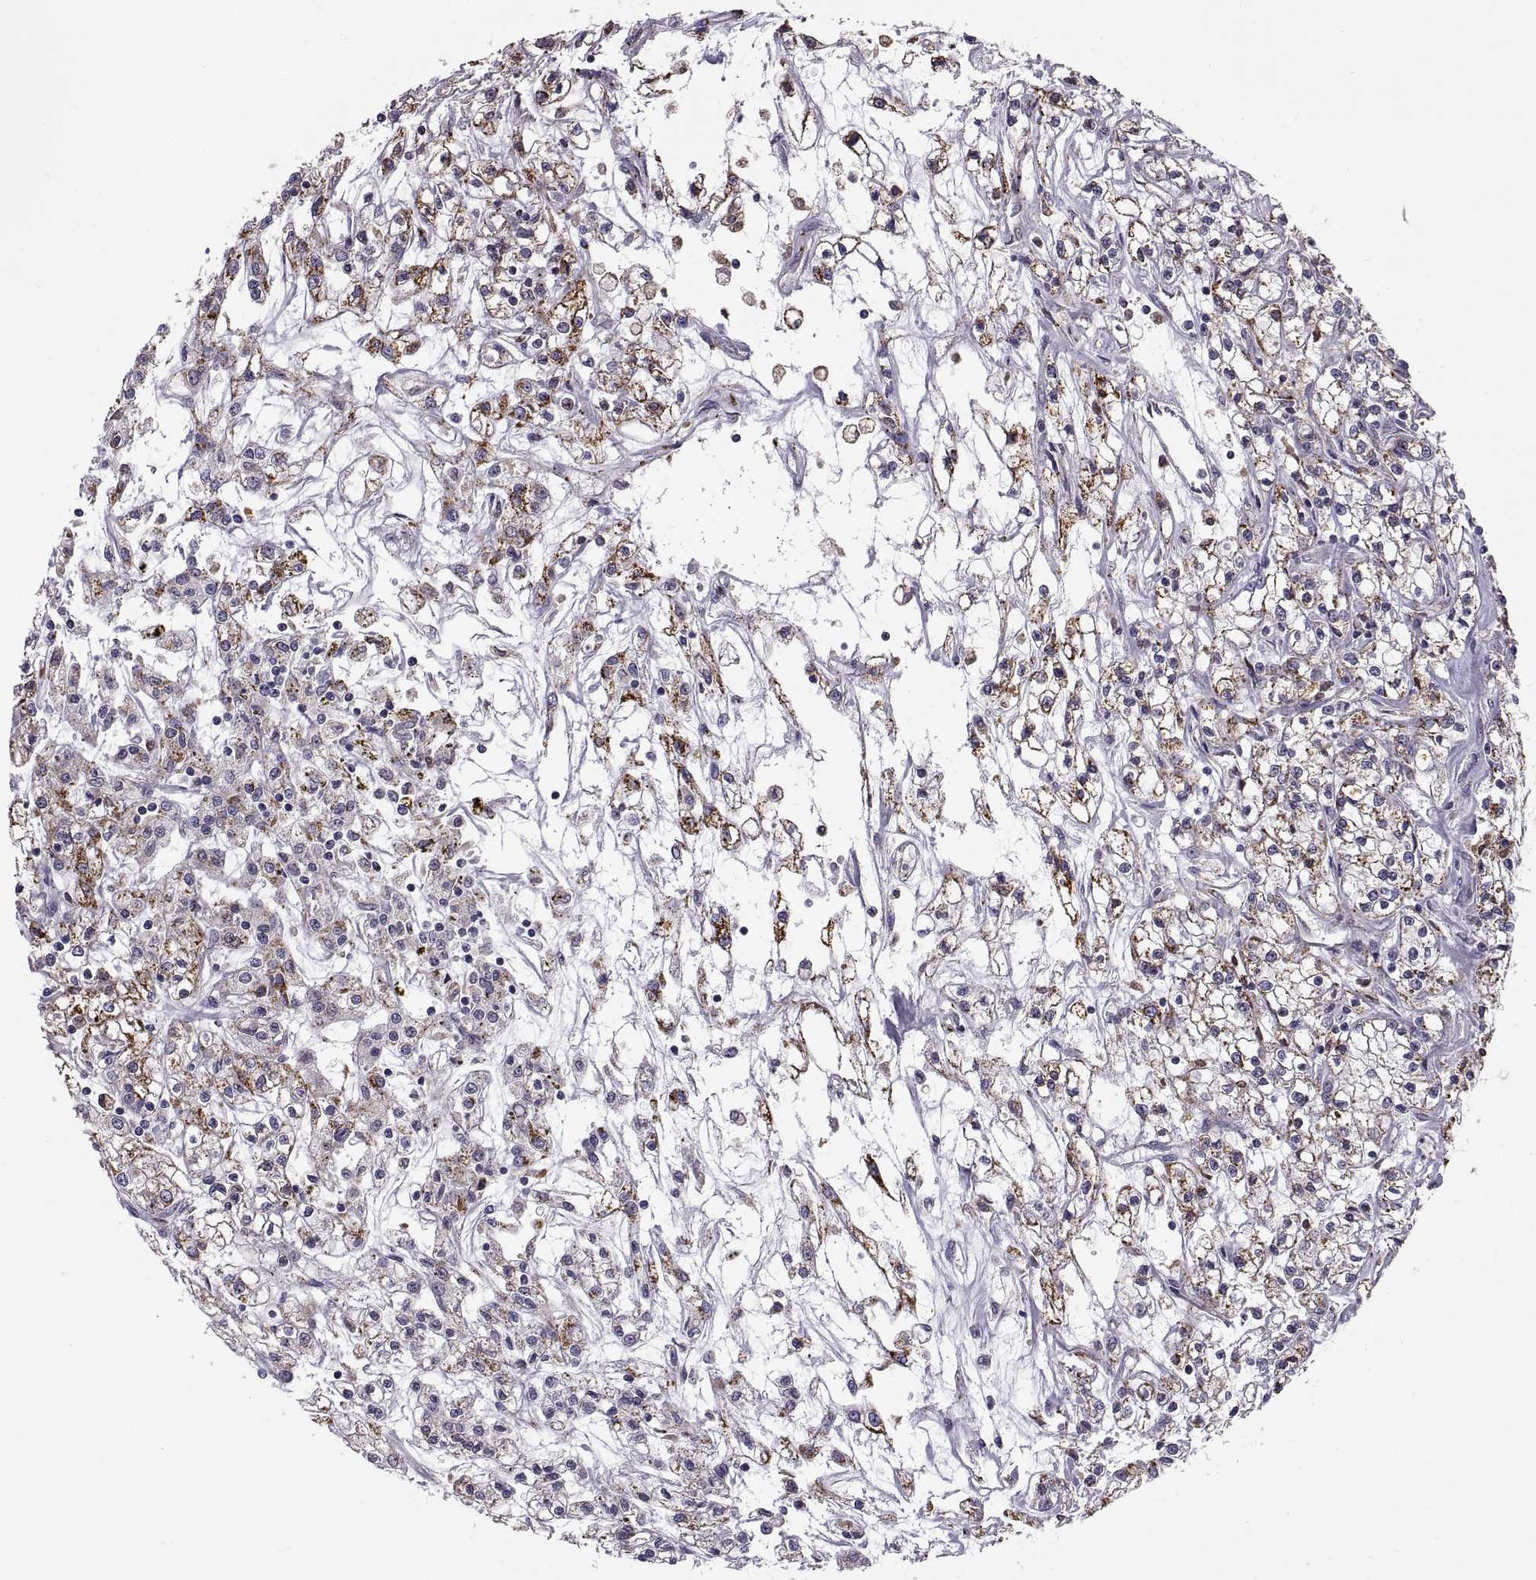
{"staining": {"intensity": "strong", "quantity": "<25%", "location": "cytoplasmic/membranous"}, "tissue": "renal cancer", "cell_type": "Tumor cells", "image_type": "cancer", "snomed": [{"axis": "morphology", "description": "Adenocarcinoma, NOS"}, {"axis": "topography", "description": "Kidney"}], "caption": "High-power microscopy captured an immunohistochemistry (IHC) image of renal cancer, revealing strong cytoplasmic/membranous positivity in about <25% of tumor cells.", "gene": "PLEKHB2", "patient": {"sex": "female", "age": 59}}